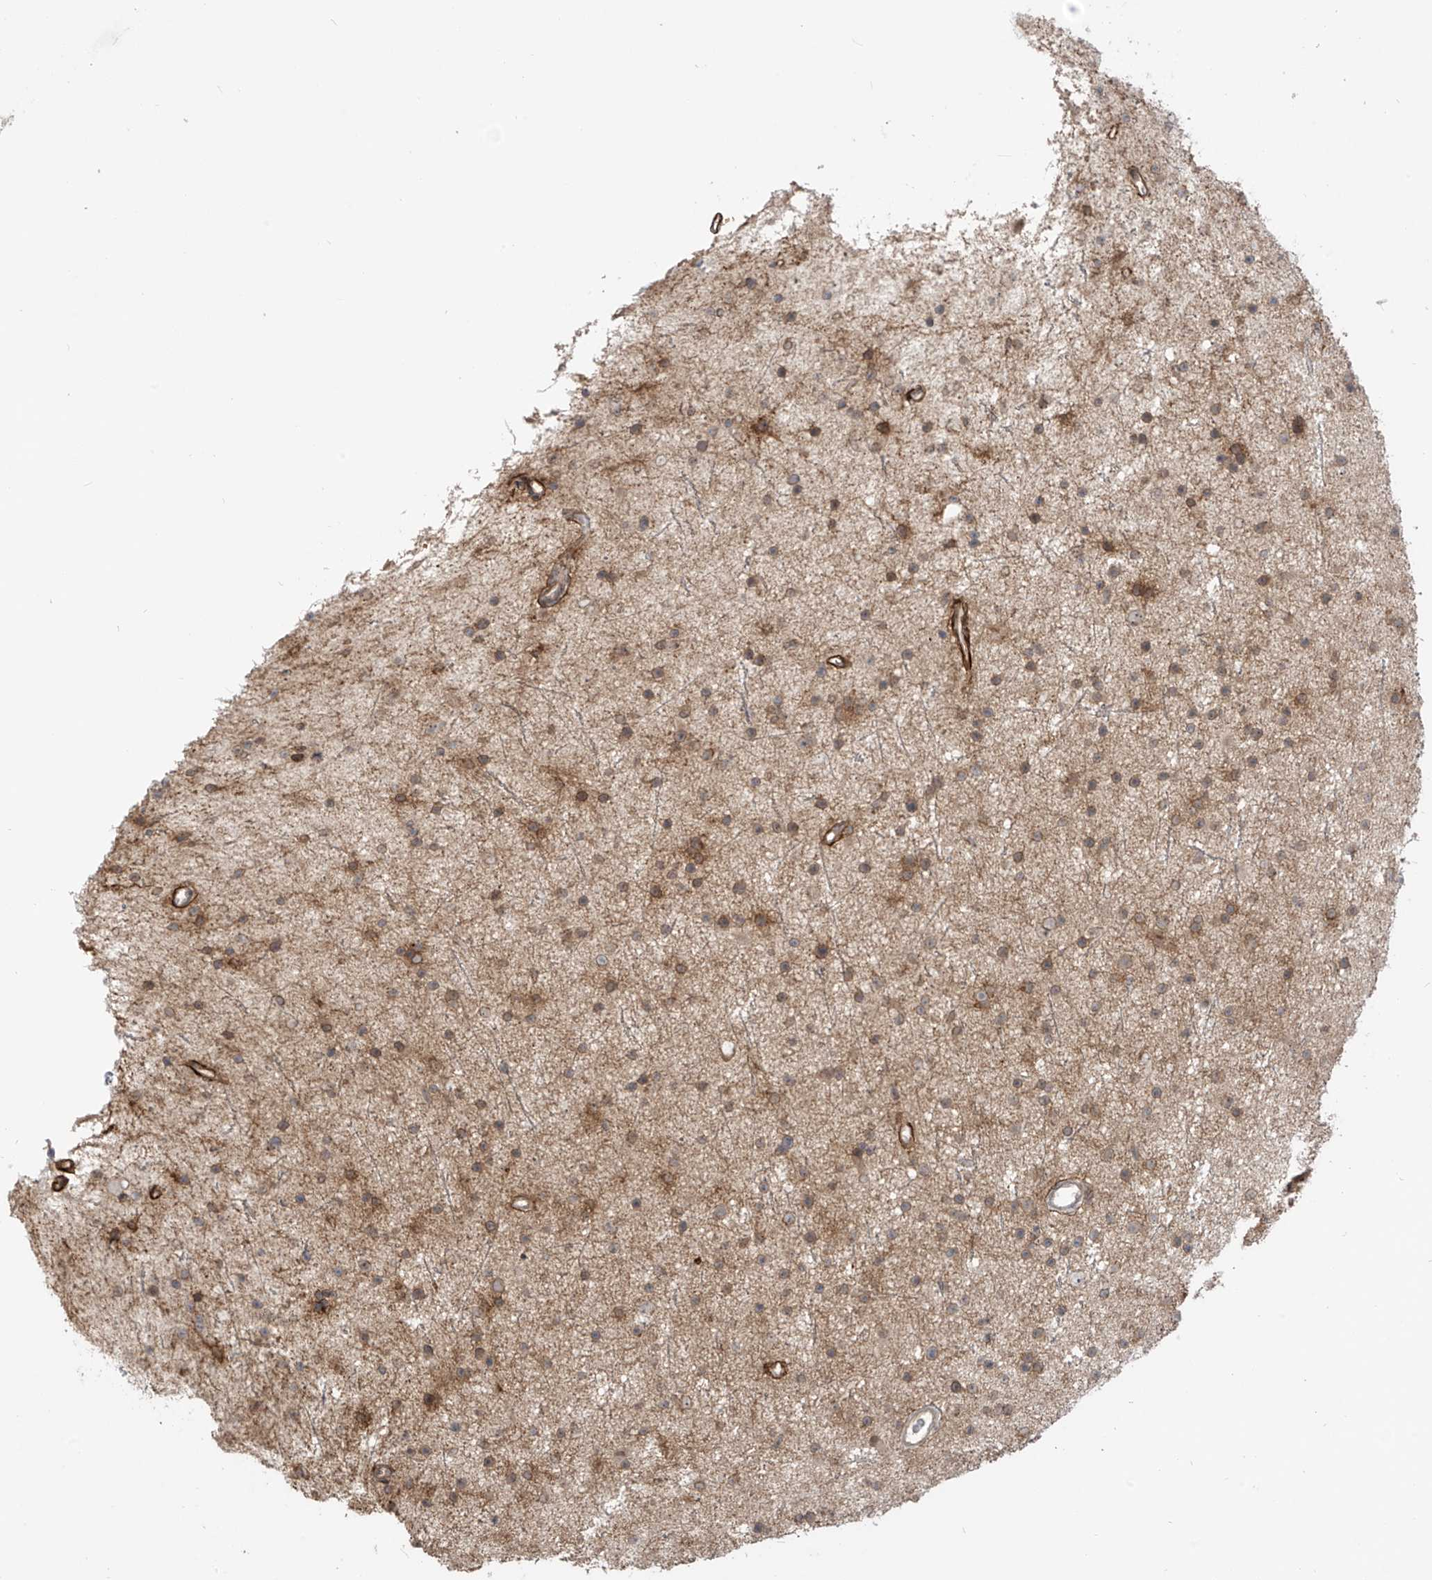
{"staining": {"intensity": "moderate", "quantity": ">75%", "location": "cytoplasmic/membranous"}, "tissue": "glioma", "cell_type": "Tumor cells", "image_type": "cancer", "snomed": [{"axis": "morphology", "description": "Glioma, malignant, Low grade"}, {"axis": "topography", "description": "Cerebral cortex"}], "caption": "Moderate cytoplasmic/membranous positivity is seen in approximately >75% of tumor cells in glioma.", "gene": "KATNIP", "patient": {"sex": "female", "age": 39}}